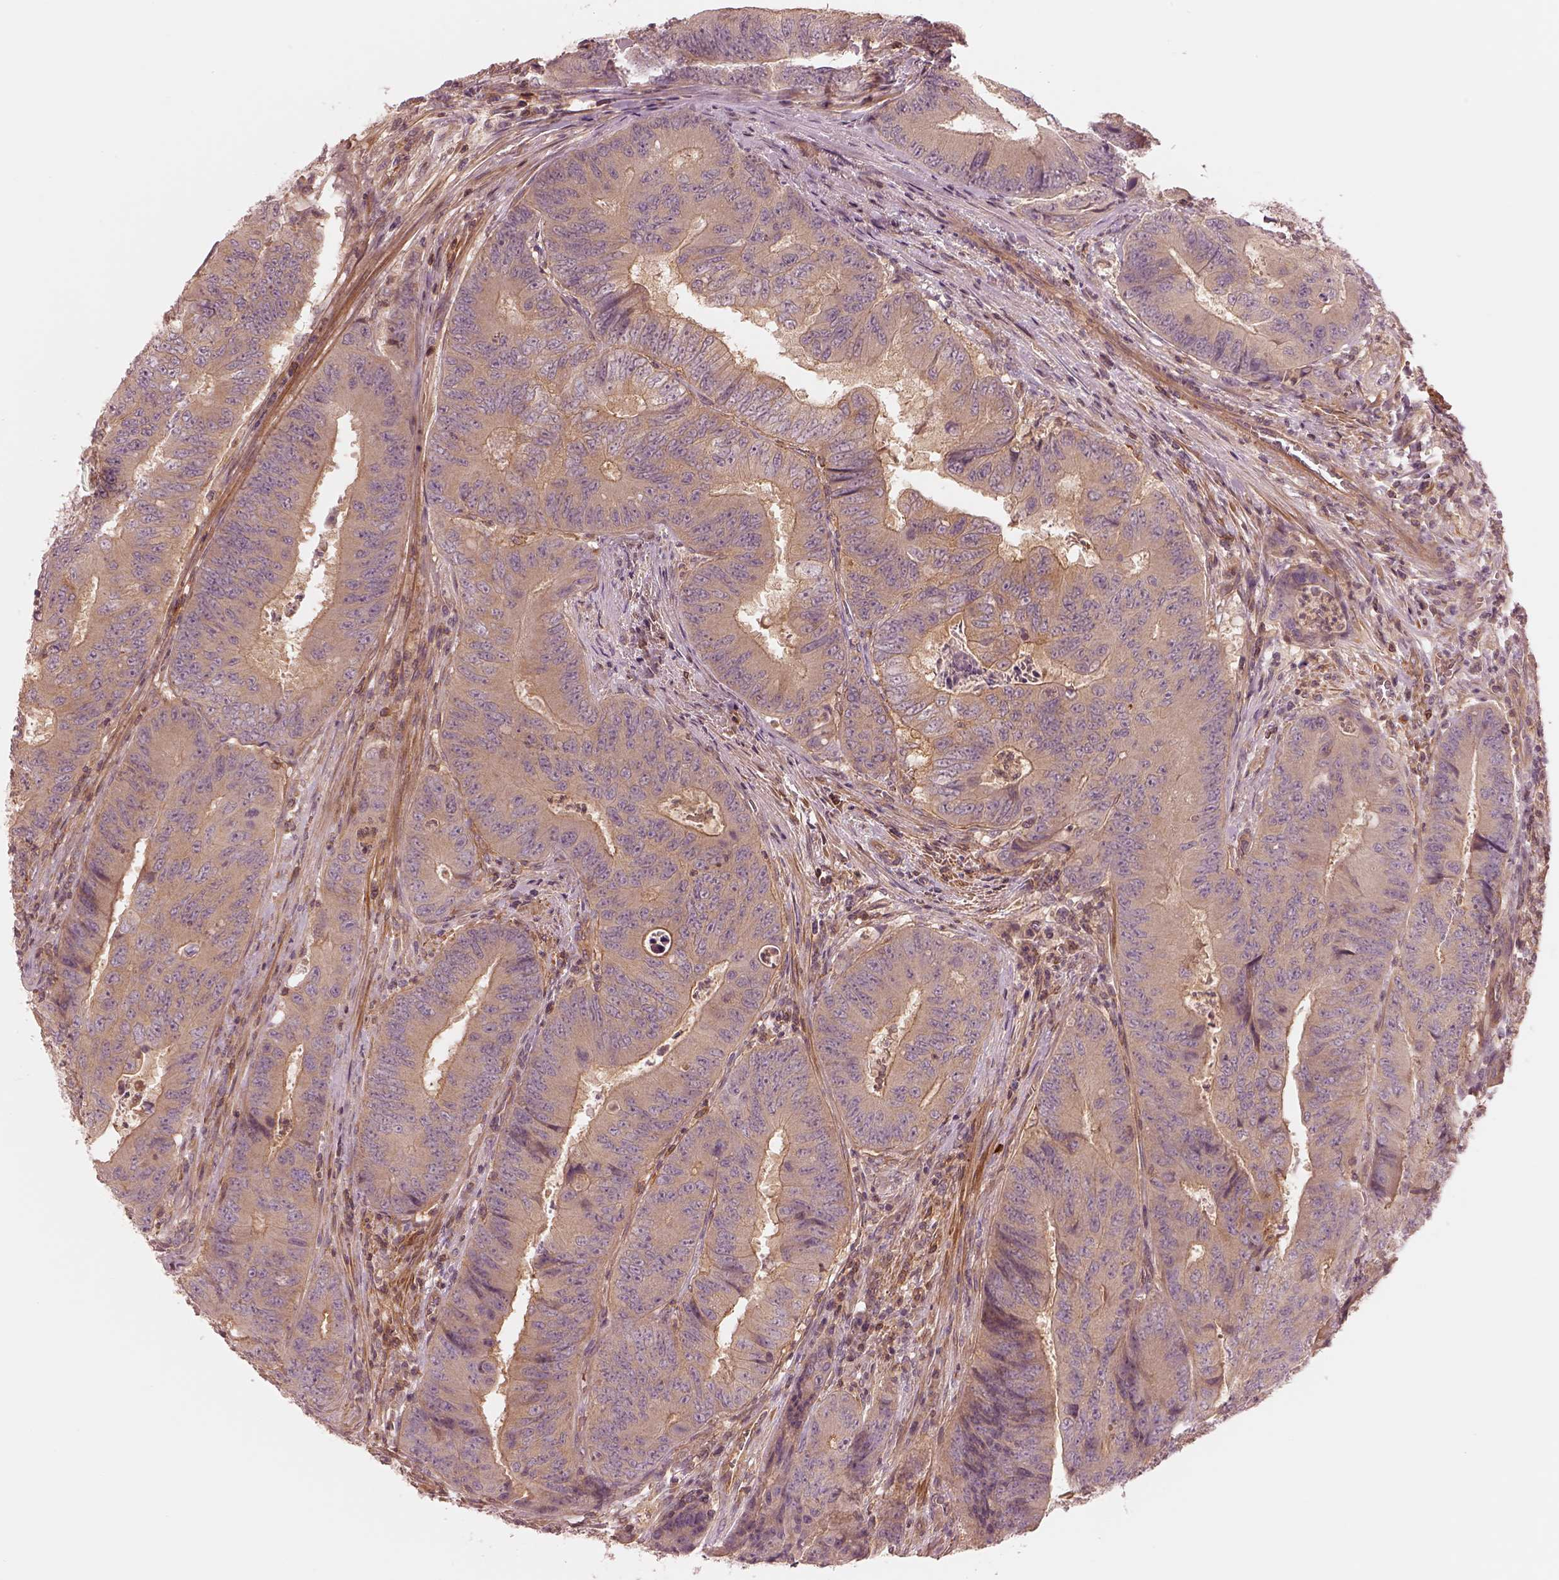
{"staining": {"intensity": "moderate", "quantity": "<25%", "location": "cytoplasmic/membranous"}, "tissue": "colorectal cancer", "cell_type": "Tumor cells", "image_type": "cancer", "snomed": [{"axis": "morphology", "description": "Adenocarcinoma, NOS"}, {"axis": "topography", "description": "Colon"}], "caption": "Protein expression analysis of human colorectal adenocarcinoma reveals moderate cytoplasmic/membranous positivity in about <25% of tumor cells.", "gene": "FAM107B", "patient": {"sex": "female", "age": 48}}